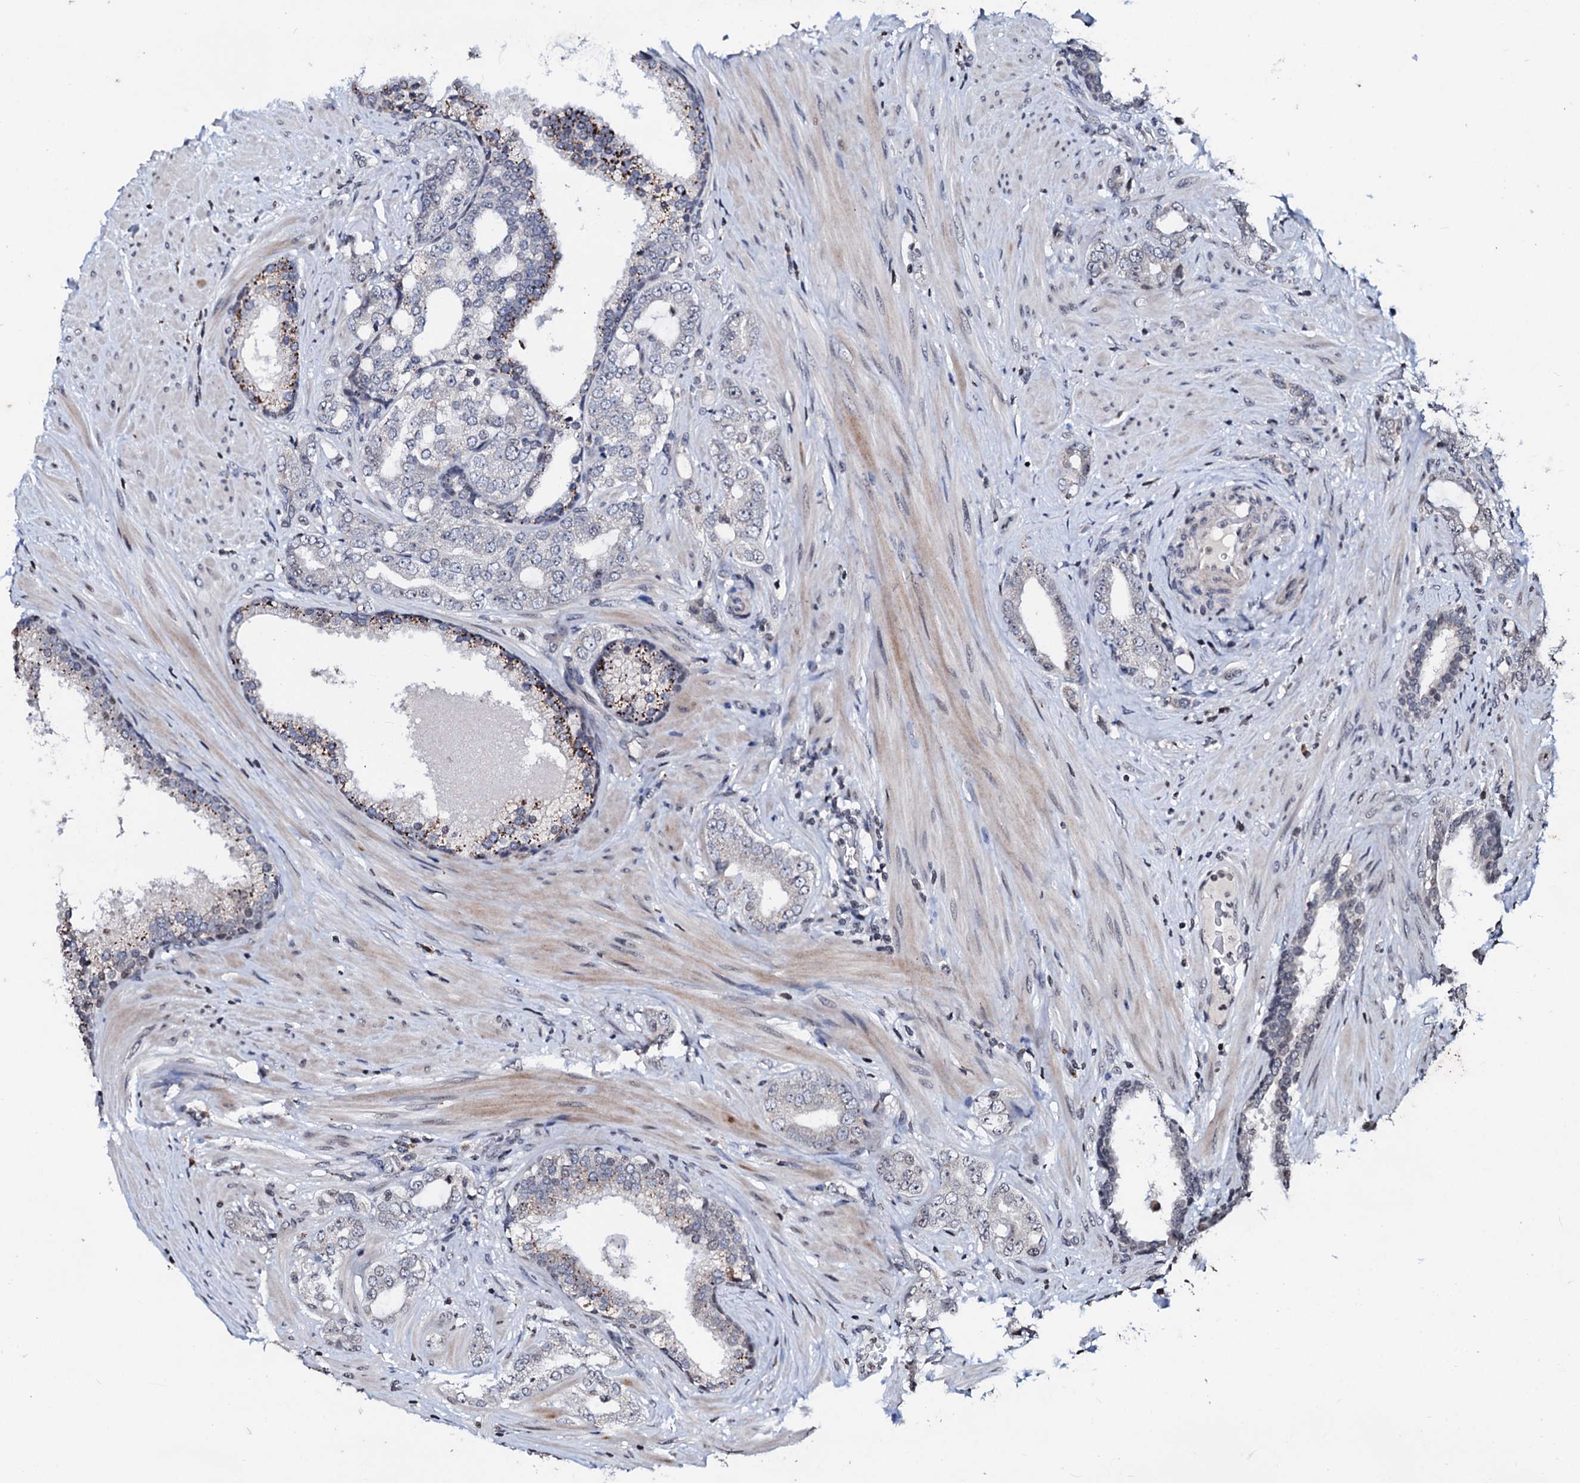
{"staining": {"intensity": "moderate", "quantity": "25%-75%", "location": "cytoplasmic/membranous"}, "tissue": "prostate cancer", "cell_type": "Tumor cells", "image_type": "cancer", "snomed": [{"axis": "morphology", "description": "Adenocarcinoma, High grade"}, {"axis": "topography", "description": "Prostate"}], "caption": "Immunohistochemistry (DAB (3,3'-diaminobenzidine)) staining of human high-grade adenocarcinoma (prostate) displays moderate cytoplasmic/membranous protein expression in about 25%-75% of tumor cells.", "gene": "LSM11", "patient": {"sex": "male", "age": 64}}